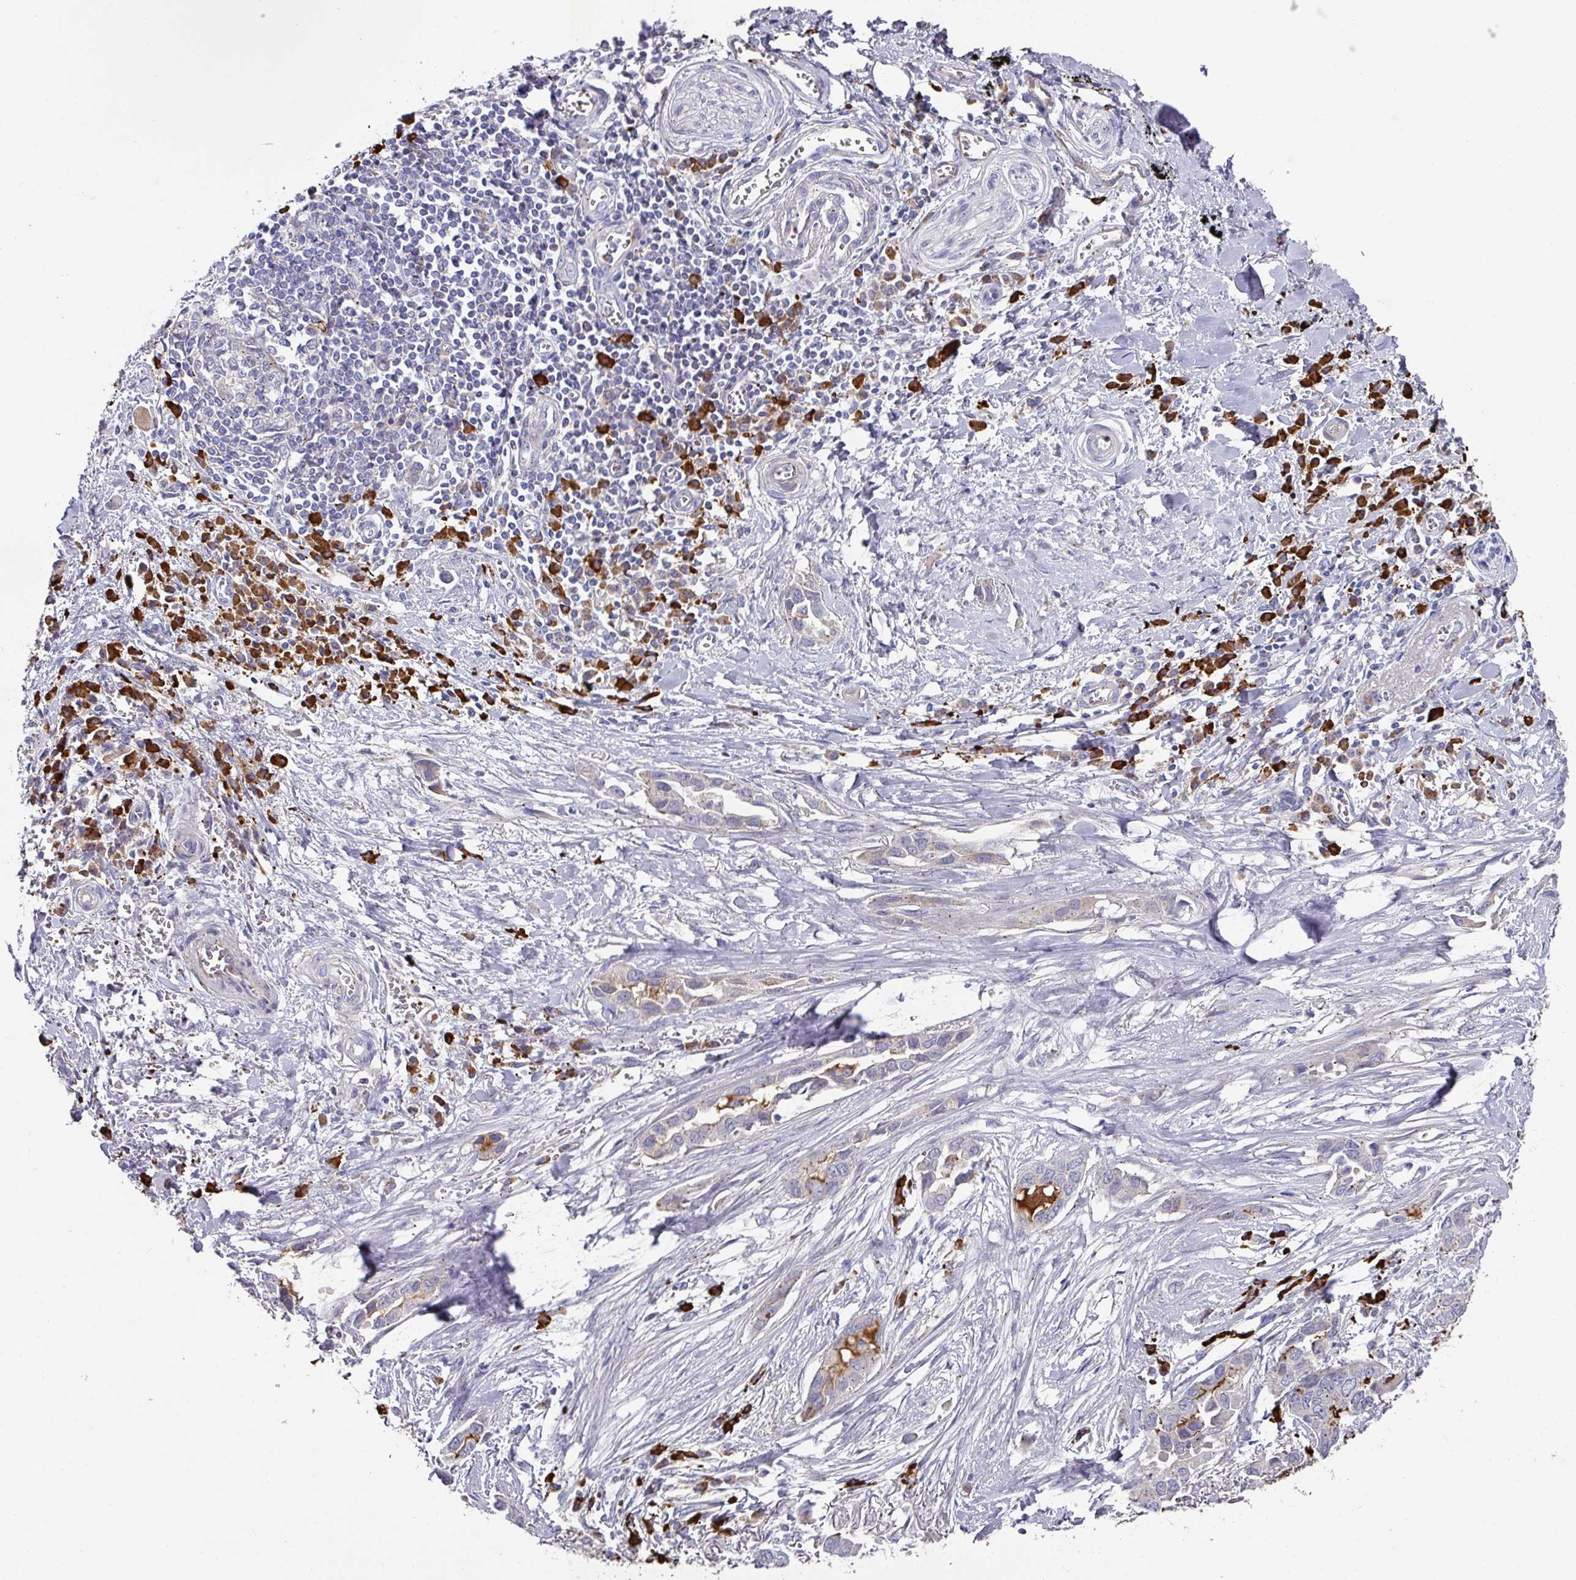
{"staining": {"intensity": "weak", "quantity": "<25%", "location": "cytoplasmic/membranous"}, "tissue": "lung cancer", "cell_type": "Tumor cells", "image_type": "cancer", "snomed": [{"axis": "morphology", "description": "Adenocarcinoma, NOS"}, {"axis": "topography", "description": "Lung"}], "caption": "Tumor cells are negative for protein expression in human adenocarcinoma (lung).", "gene": "IL4R", "patient": {"sex": "female", "age": 76}}